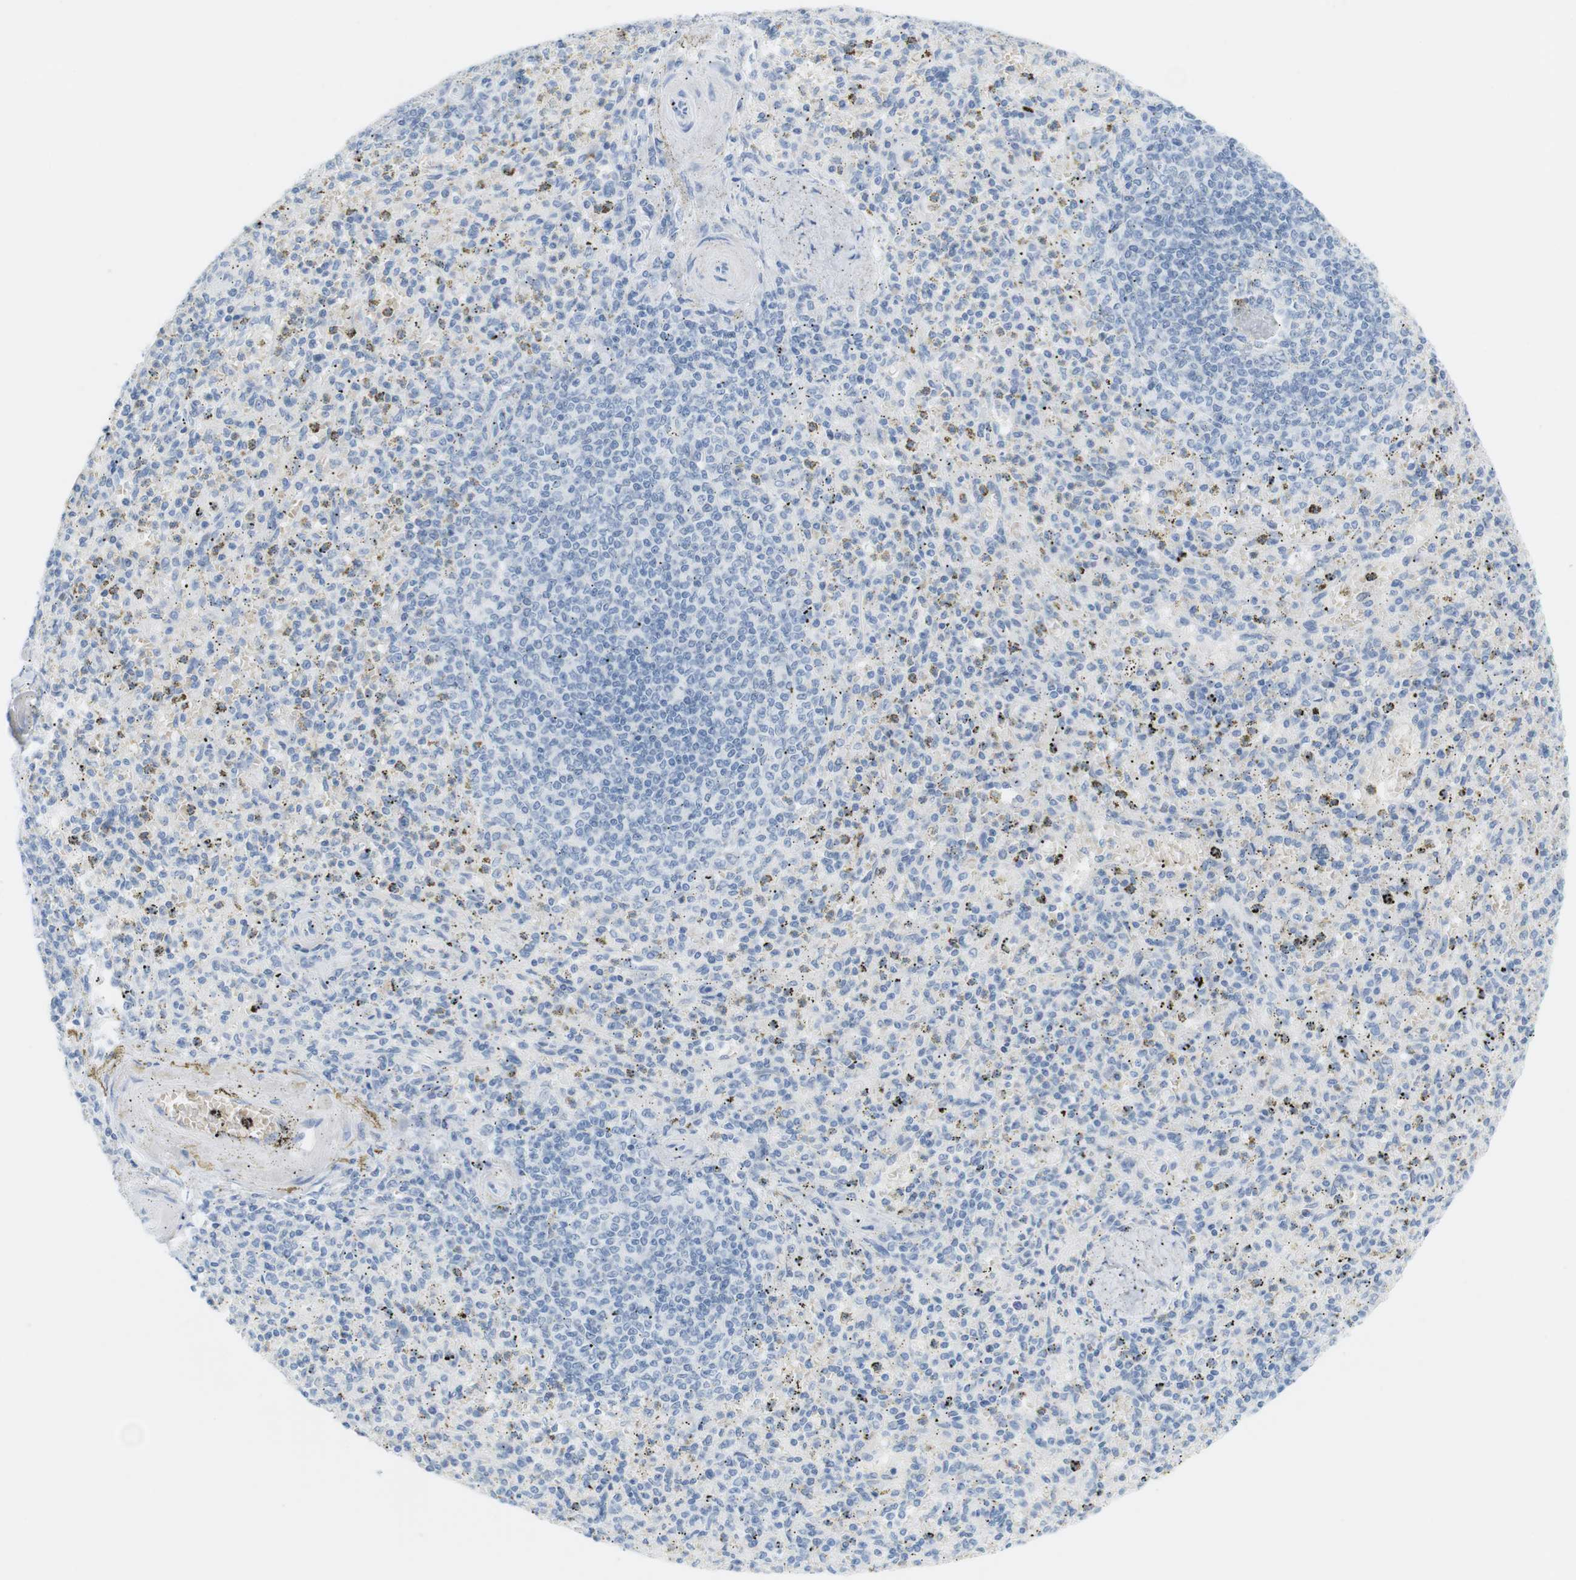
{"staining": {"intensity": "negative", "quantity": "none", "location": "none"}, "tissue": "spleen", "cell_type": "Cells in red pulp", "image_type": "normal", "snomed": [{"axis": "morphology", "description": "Normal tissue, NOS"}, {"axis": "topography", "description": "Spleen"}], "caption": "DAB immunohistochemical staining of normal human spleen reveals no significant positivity in cells in red pulp.", "gene": "TNNT2", "patient": {"sex": "male", "age": 72}}